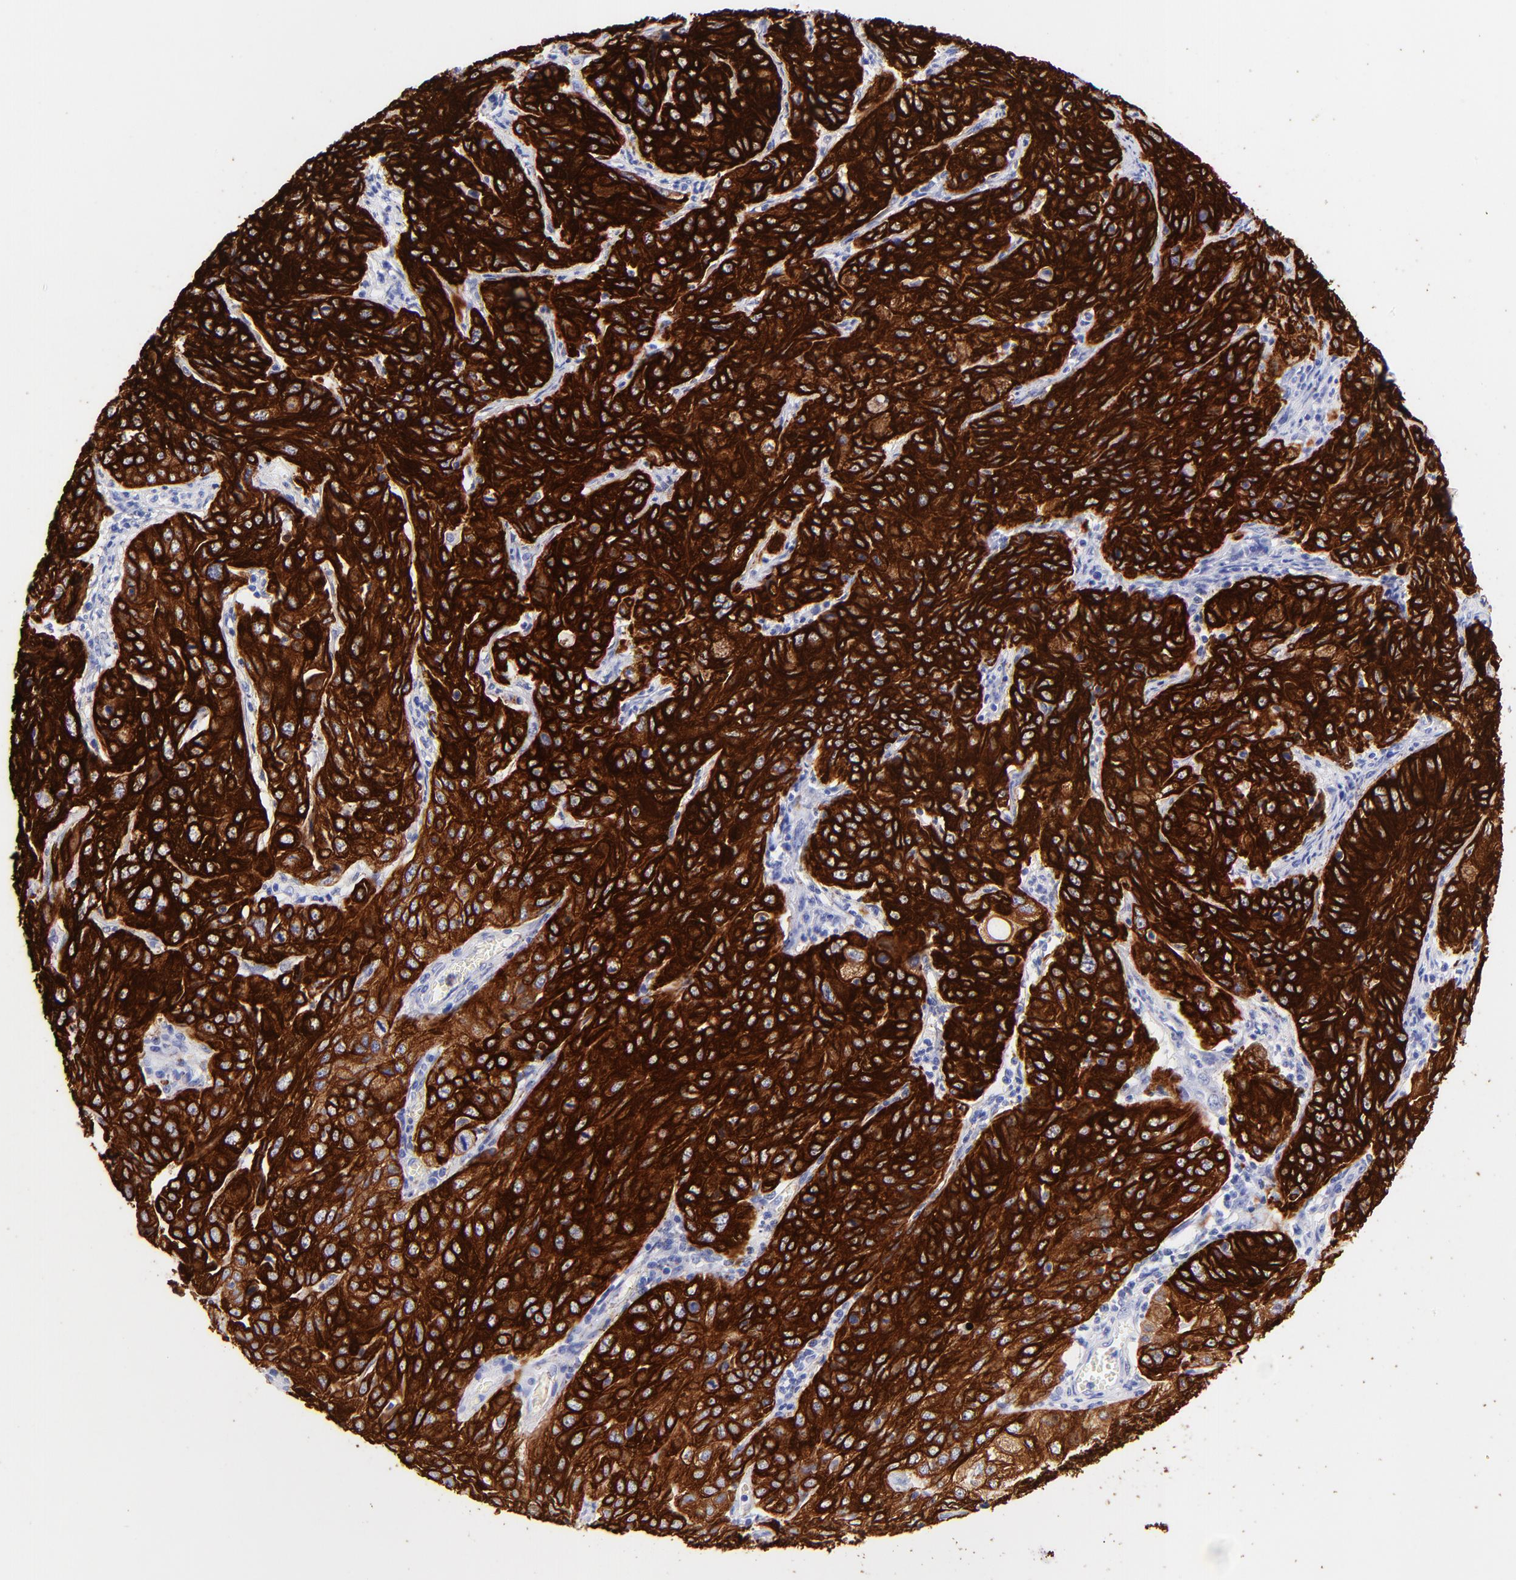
{"staining": {"intensity": "strong", "quantity": ">75%", "location": "cytoplasmic/membranous"}, "tissue": "cervical cancer", "cell_type": "Tumor cells", "image_type": "cancer", "snomed": [{"axis": "morphology", "description": "Squamous cell carcinoma, NOS"}, {"axis": "topography", "description": "Cervix"}], "caption": "This is a photomicrograph of immunohistochemistry staining of cervical squamous cell carcinoma, which shows strong staining in the cytoplasmic/membranous of tumor cells.", "gene": "KRT19", "patient": {"sex": "female", "age": 38}}